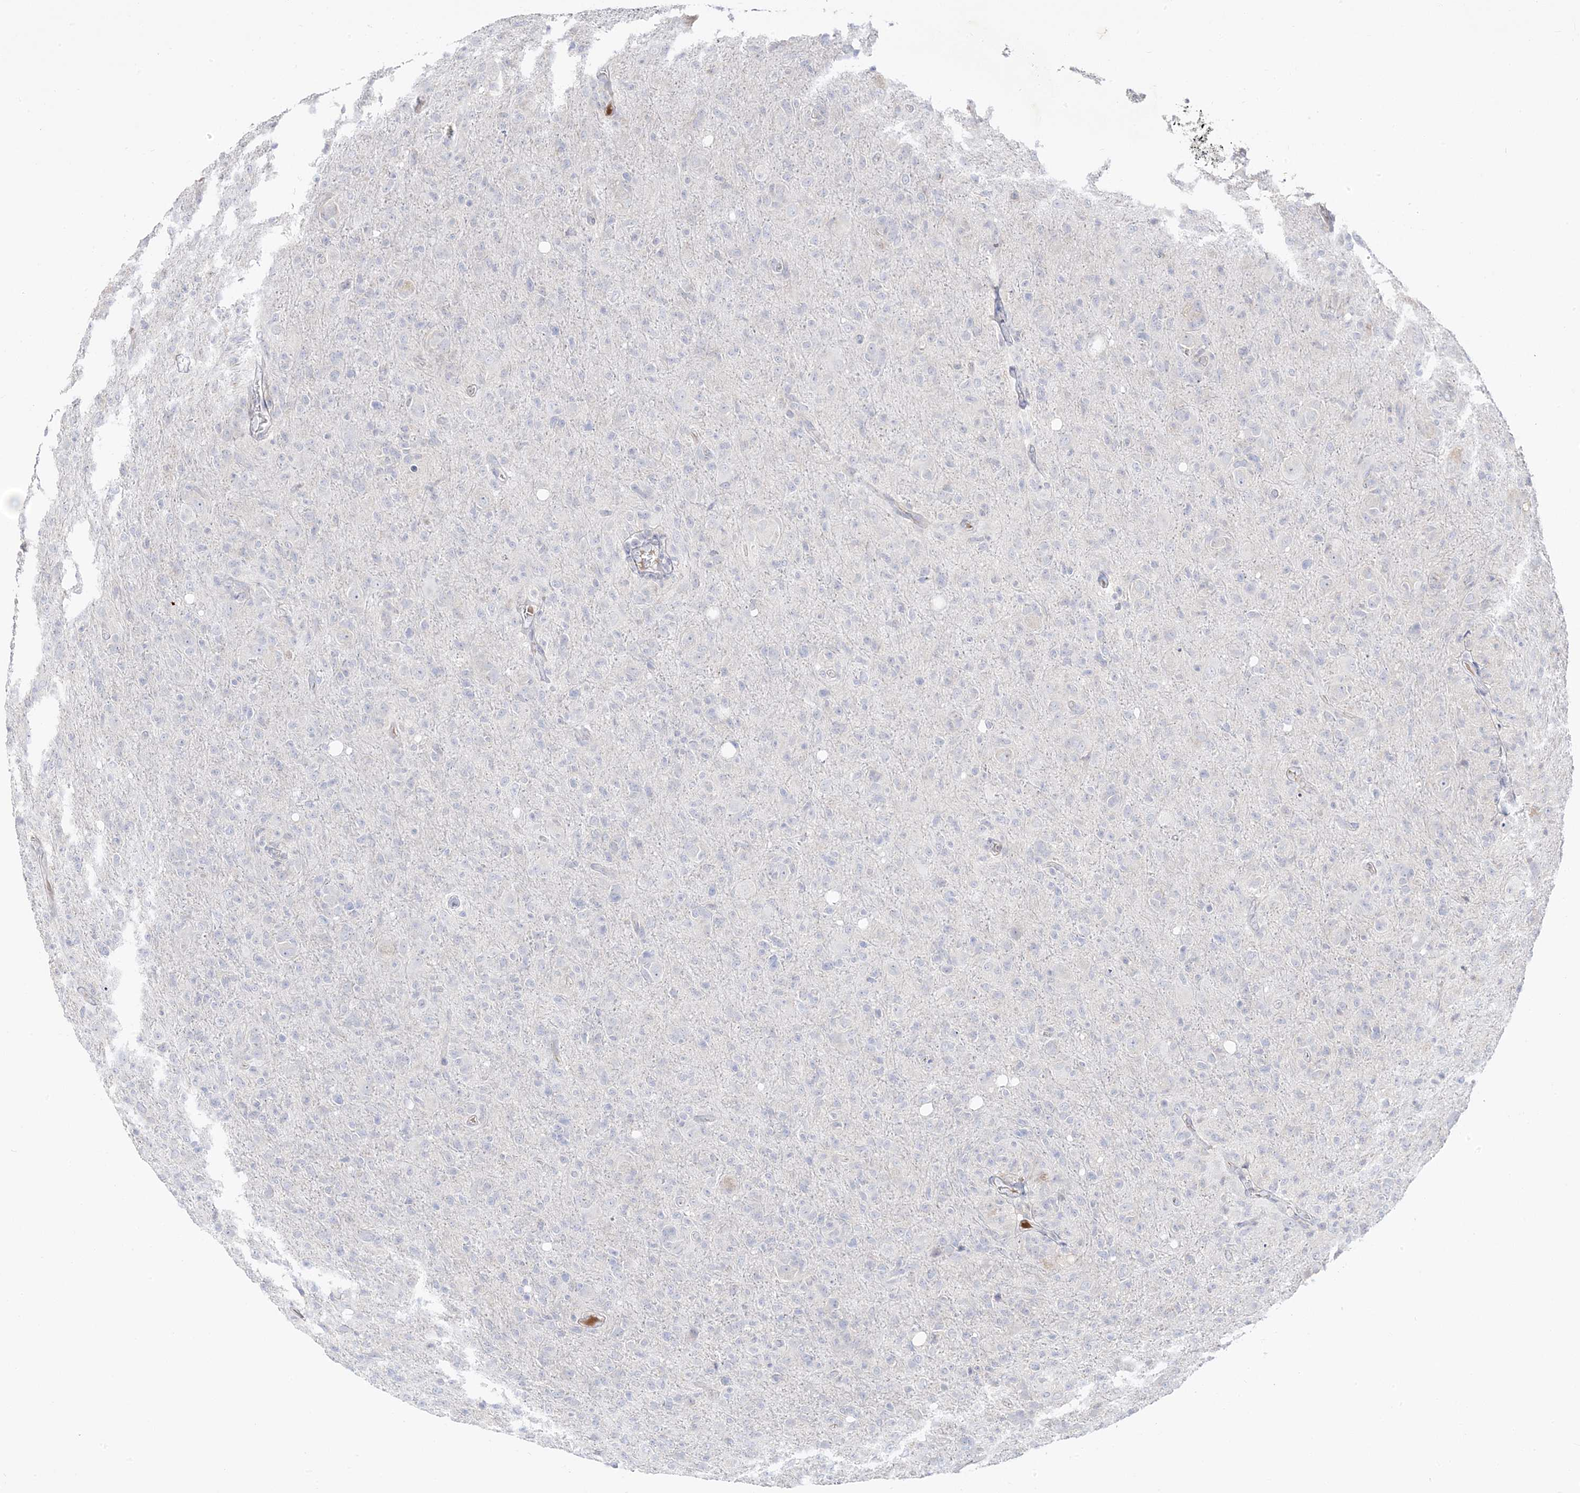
{"staining": {"intensity": "negative", "quantity": "none", "location": "none"}, "tissue": "glioma", "cell_type": "Tumor cells", "image_type": "cancer", "snomed": [{"axis": "morphology", "description": "Glioma, malignant, High grade"}, {"axis": "topography", "description": "Brain"}], "caption": "Tumor cells are negative for brown protein staining in high-grade glioma (malignant).", "gene": "TRANK1", "patient": {"sex": "female", "age": 57}}